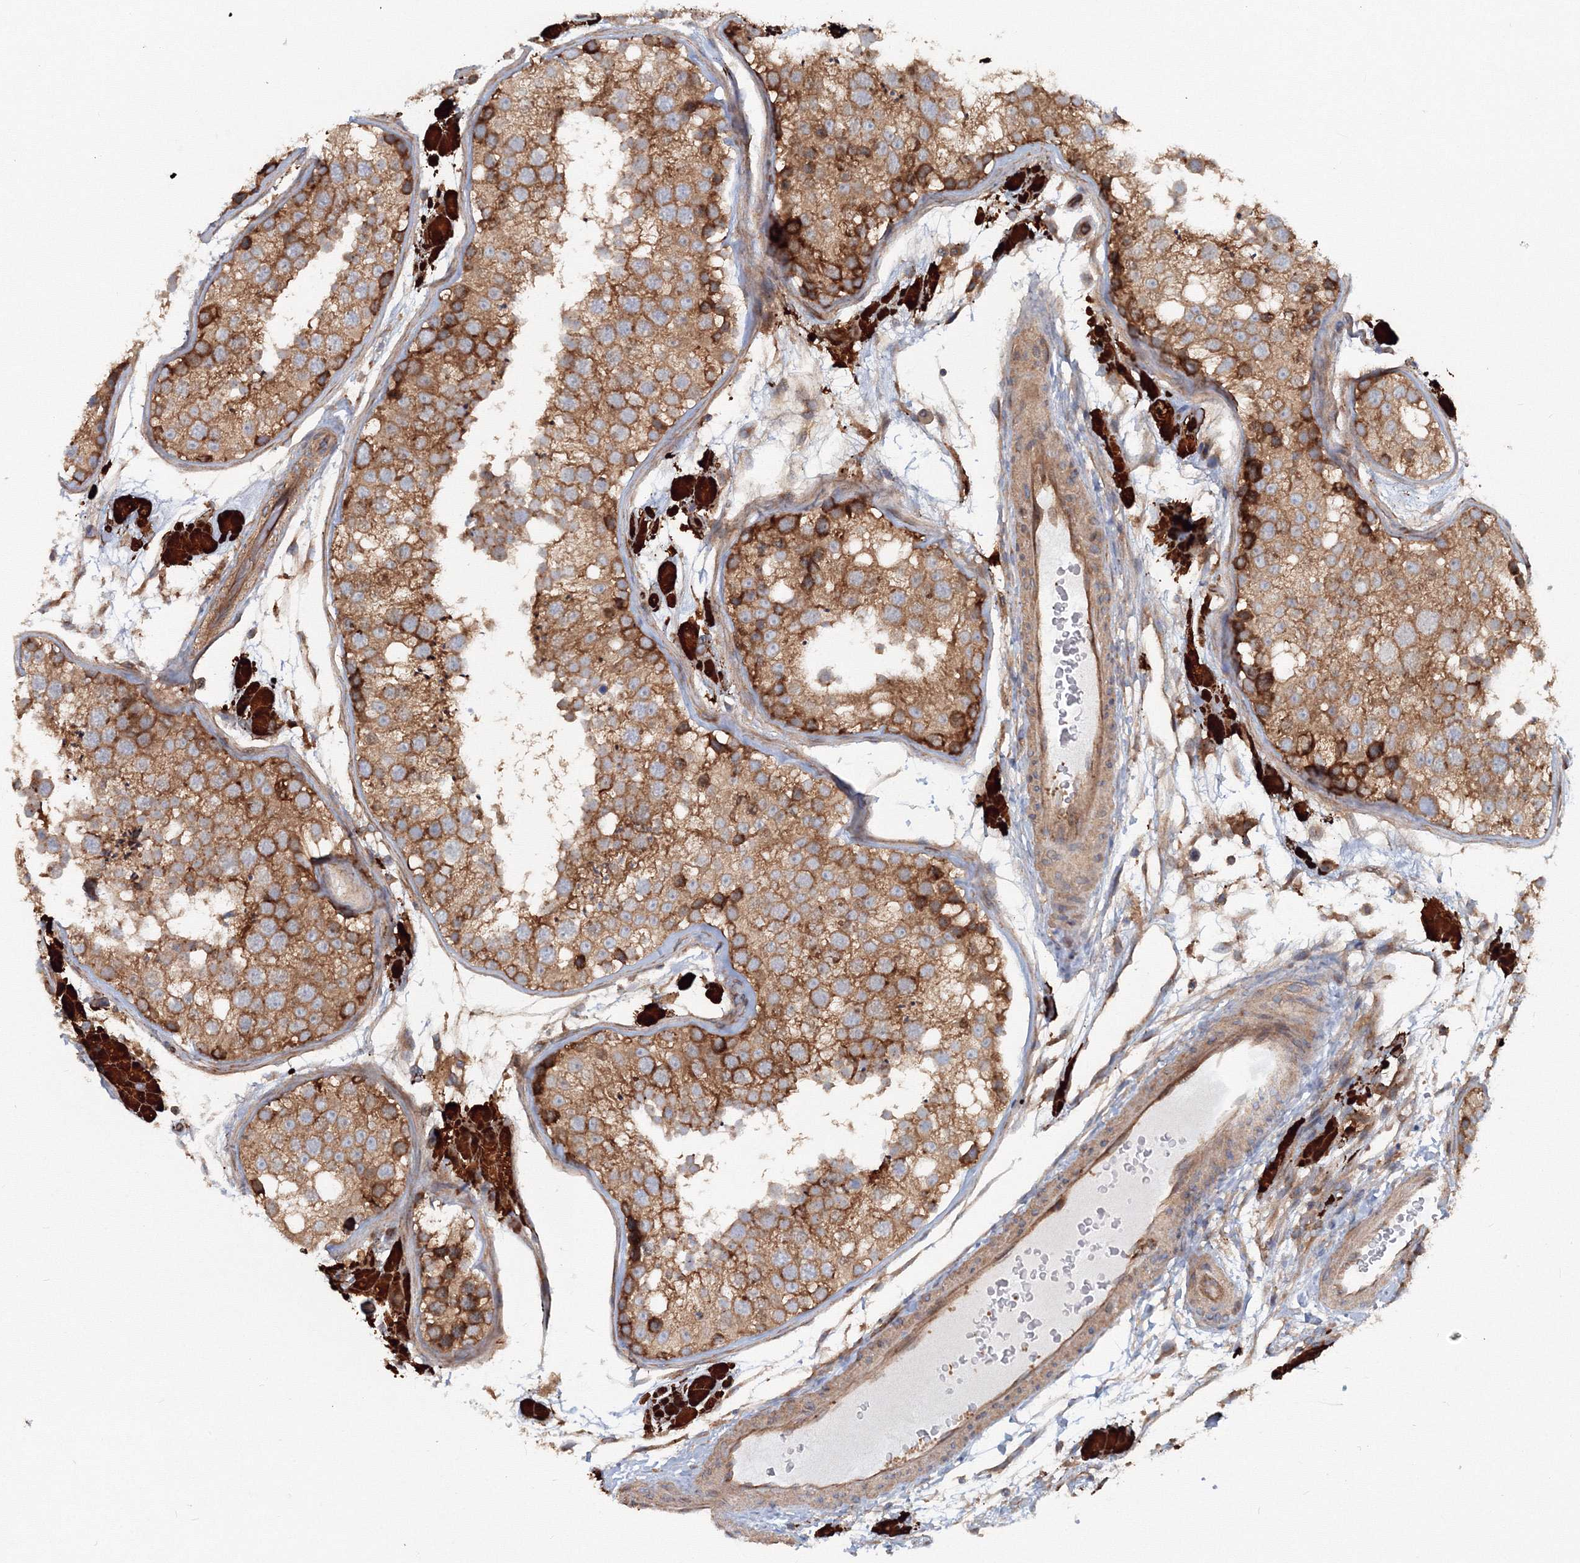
{"staining": {"intensity": "moderate", "quantity": ">75%", "location": "cytoplasmic/membranous"}, "tissue": "testis", "cell_type": "Cells in seminiferous ducts", "image_type": "normal", "snomed": [{"axis": "morphology", "description": "Normal tissue, NOS"}, {"axis": "topography", "description": "Testis"}], "caption": "Immunohistochemical staining of unremarkable human testis demonstrates moderate cytoplasmic/membranous protein staining in about >75% of cells in seminiferous ducts.", "gene": "EXOC1", "patient": {"sex": "male", "age": 26}}